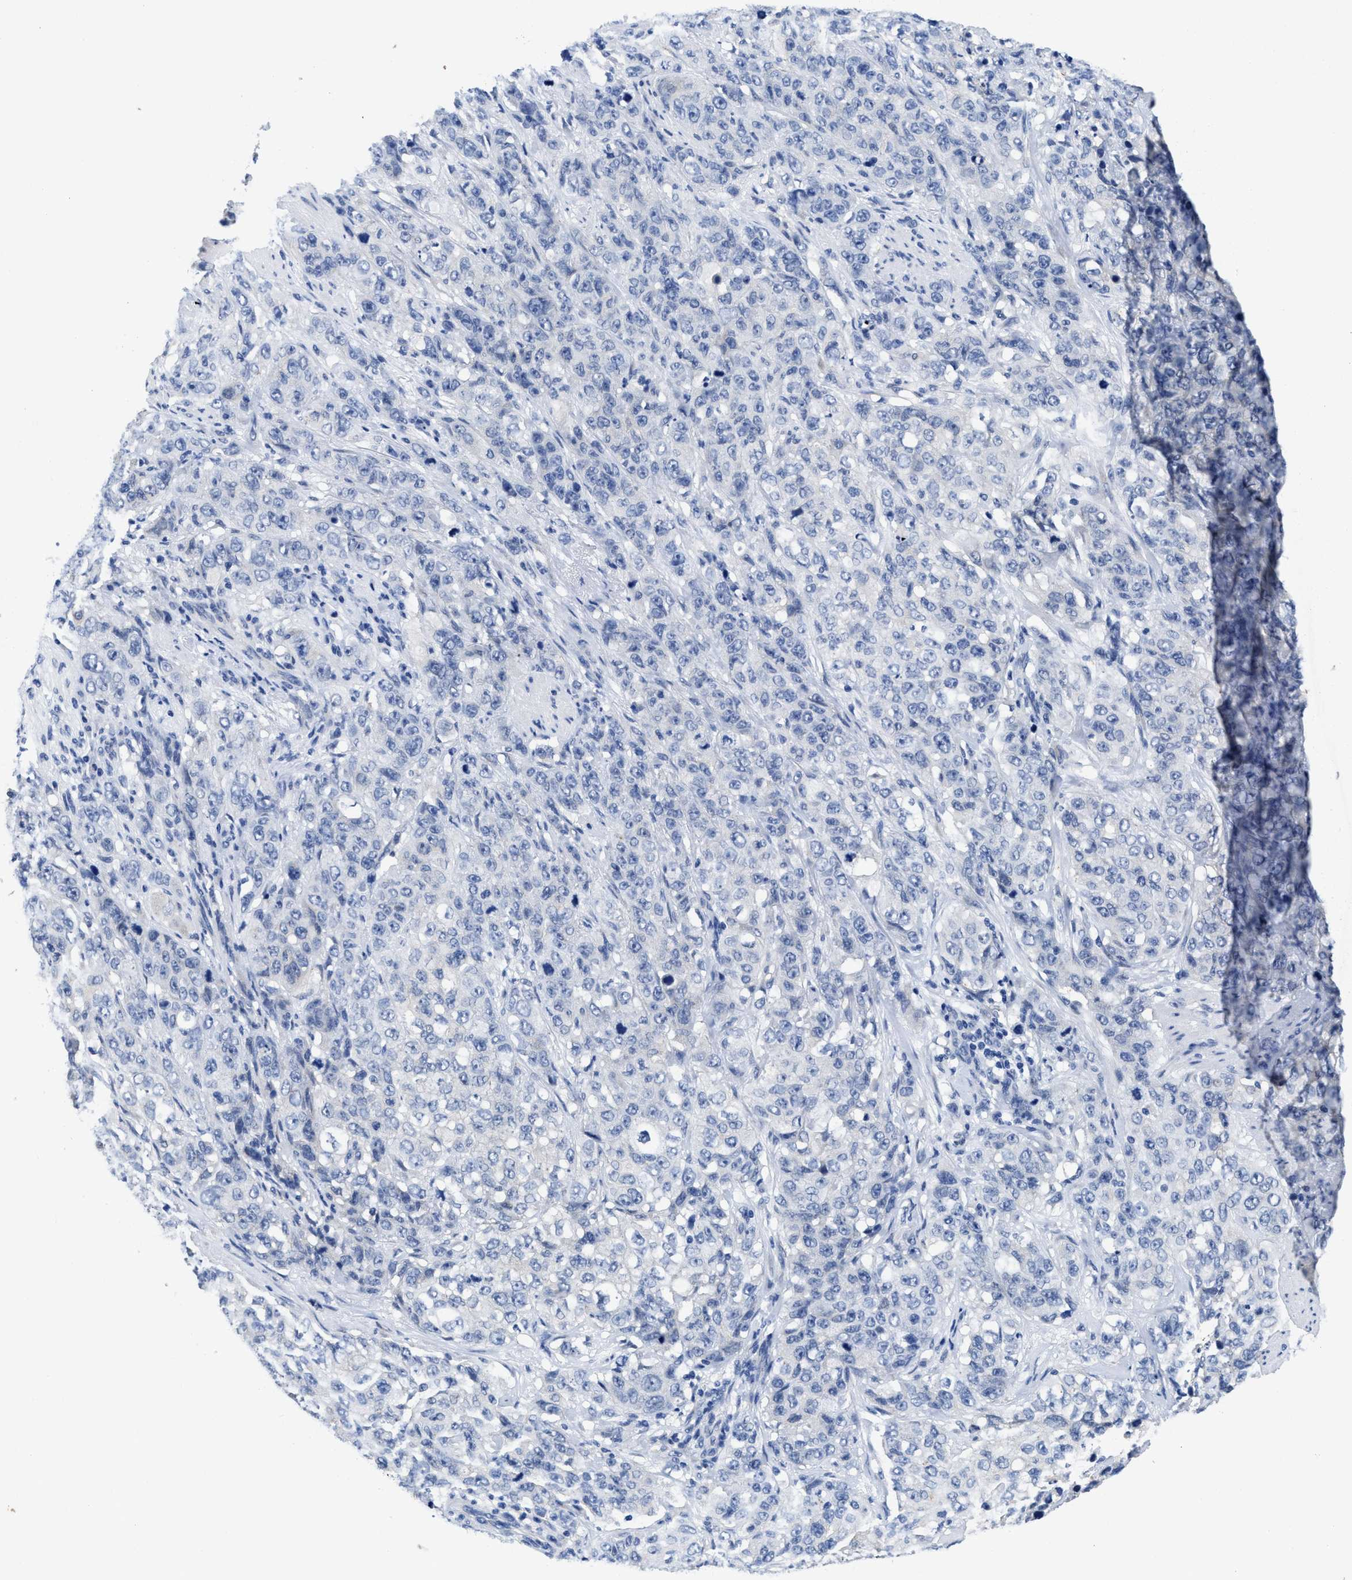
{"staining": {"intensity": "negative", "quantity": "none", "location": "none"}, "tissue": "stomach cancer", "cell_type": "Tumor cells", "image_type": "cancer", "snomed": [{"axis": "morphology", "description": "Adenocarcinoma, NOS"}, {"axis": "topography", "description": "Stomach"}], "caption": "Stomach adenocarcinoma was stained to show a protein in brown. There is no significant expression in tumor cells.", "gene": "HOOK1", "patient": {"sex": "male", "age": 48}}